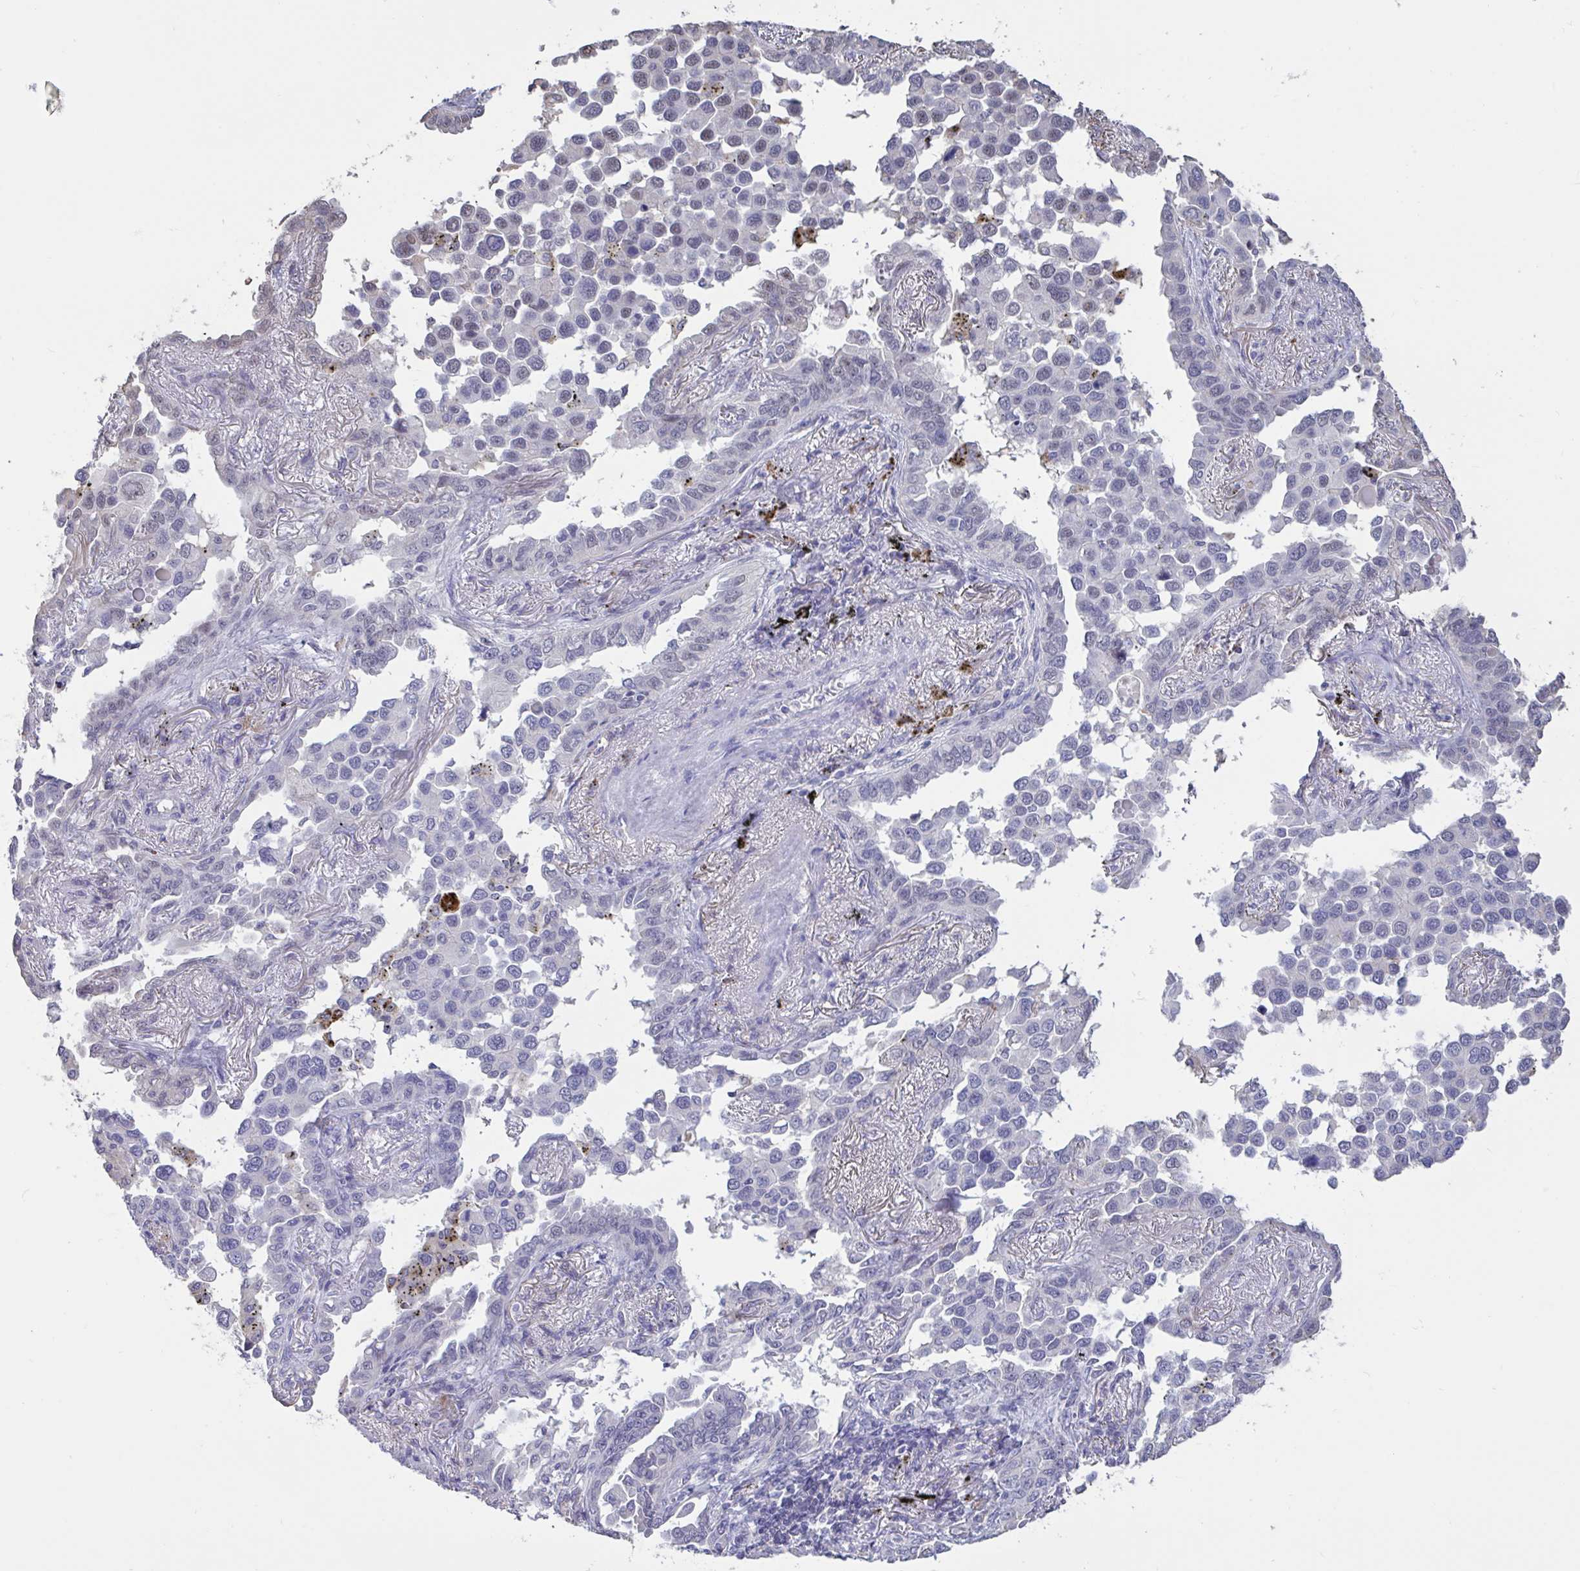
{"staining": {"intensity": "negative", "quantity": "none", "location": "none"}, "tissue": "lung cancer", "cell_type": "Tumor cells", "image_type": "cancer", "snomed": [{"axis": "morphology", "description": "Adenocarcinoma, NOS"}, {"axis": "topography", "description": "Lung"}], "caption": "Immunohistochemical staining of lung cancer (adenocarcinoma) displays no significant positivity in tumor cells. (Immunohistochemistry, brightfield microscopy, high magnification).", "gene": "DDX39A", "patient": {"sex": "male", "age": 67}}